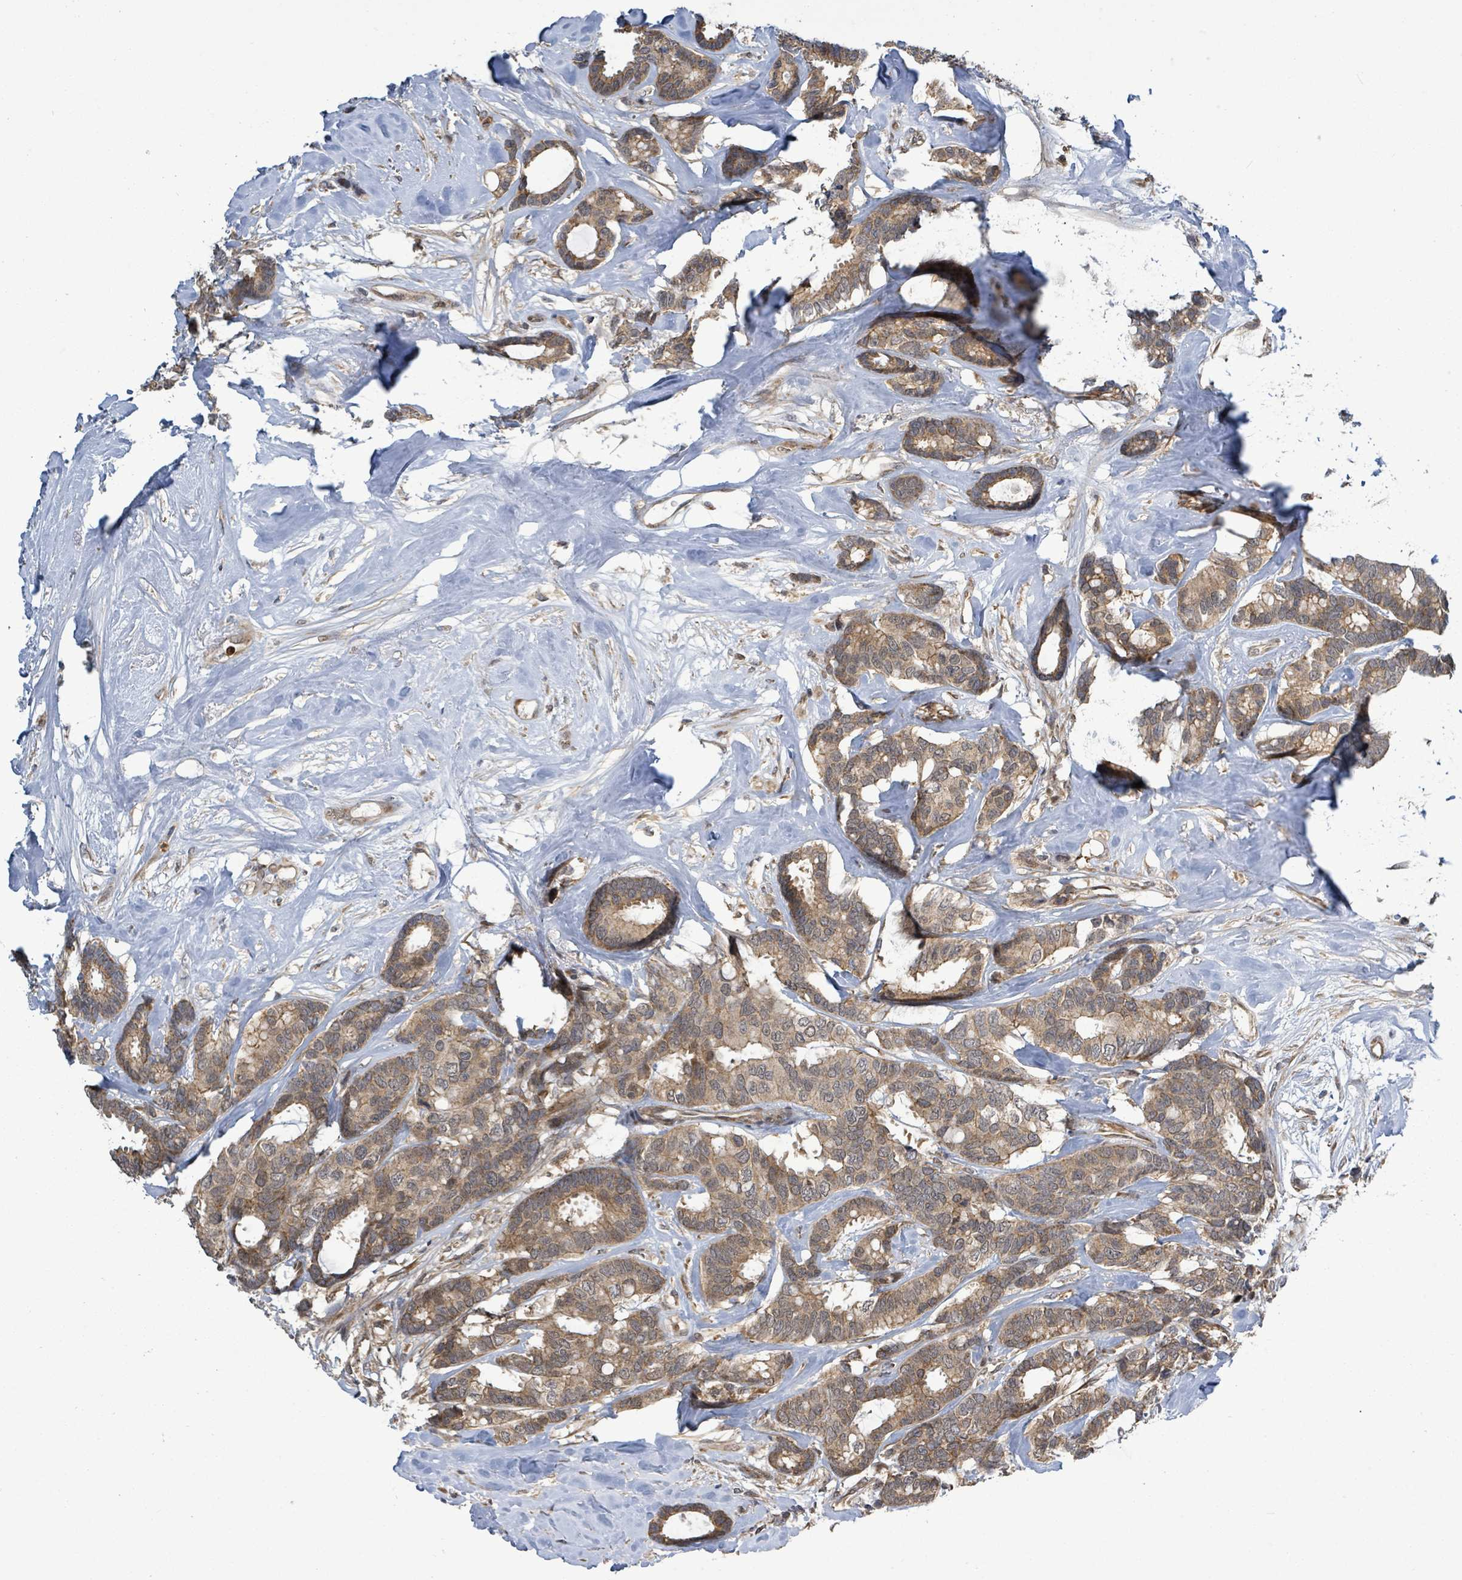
{"staining": {"intensity": "moderate", "quantity": ">75%", "location": "cytoplasmic/membranous"}, "tissue": "breast cancer", "cell_type": "Tumor cells", "image_type": "cancer", "snomed": [{"axis": "morphology", "description": "Duct carcinoma"}, {"axis": "topography", "description": "Breast"}], "caption": "Immunohistochemistry (IHC) staining of breast cancer (intraductal carcinoma), which shows medium levels of moderate cytoplasmic/membranous expression in about >75% of tumor cells indicating moderate cytoplasmic/membranous protein expression. The staining was performed using DAB (brown) for protein detection and nuclei were counterstained in hematoxylin (blue).", "gene": "COQ6", "patient": {"sex": "female", "age": 87}}